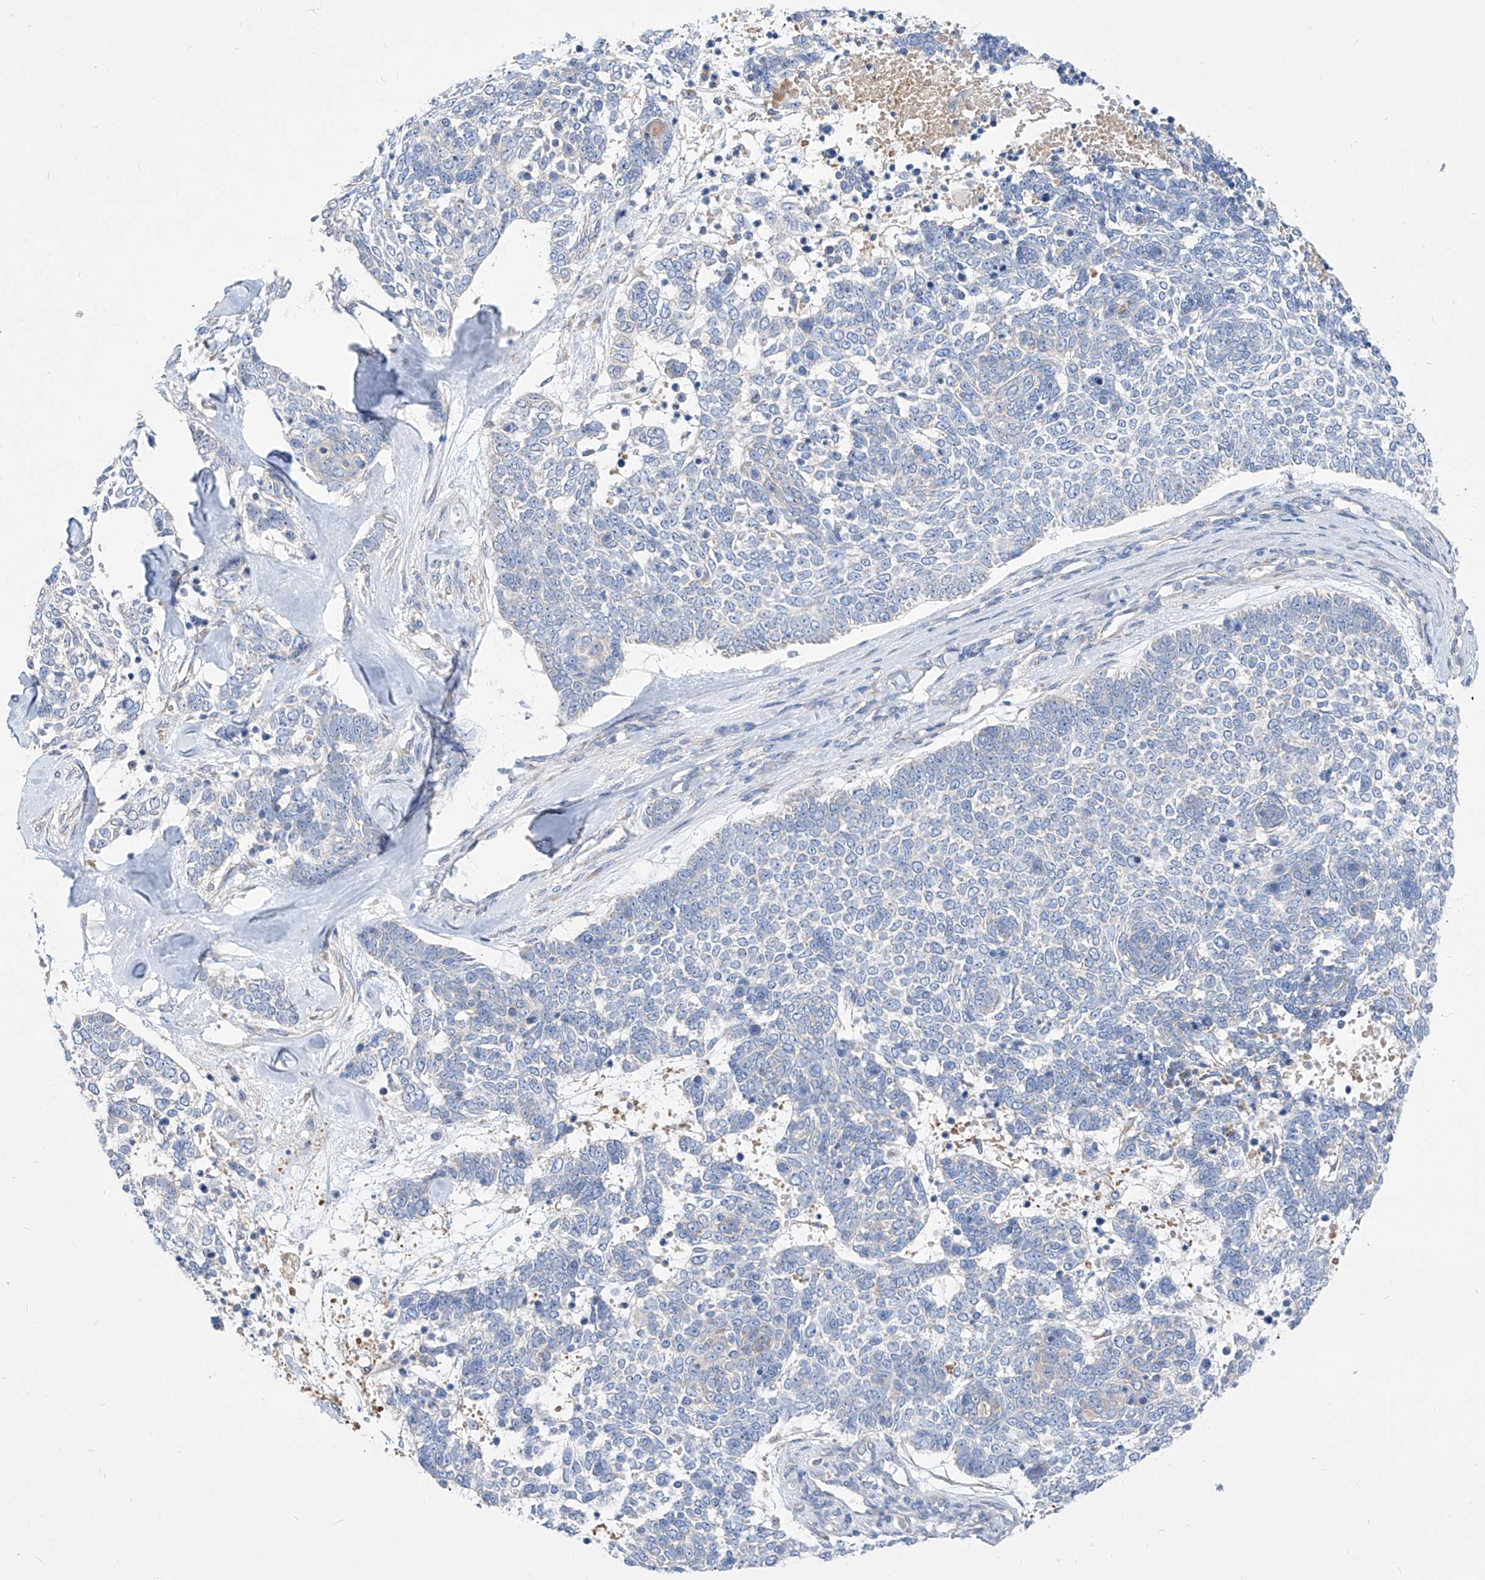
{"staining": {"intensity": "negative", "quantity": "none", "location": "none"}, "tissue": "skin cancer", "cell_type": "Tumor cells", "image_type": "cancer", "snomed": [{"axis": "morphology", "description": "Basal cell carcinoma"}, {"axis": "topography", "description": "Skin"}], "caption": "Tumor cells are negative for protein expression in human basal cell carcinoma (skin).", "gene": "UFL1", "patient": {"sex": "female", "age": 81}}